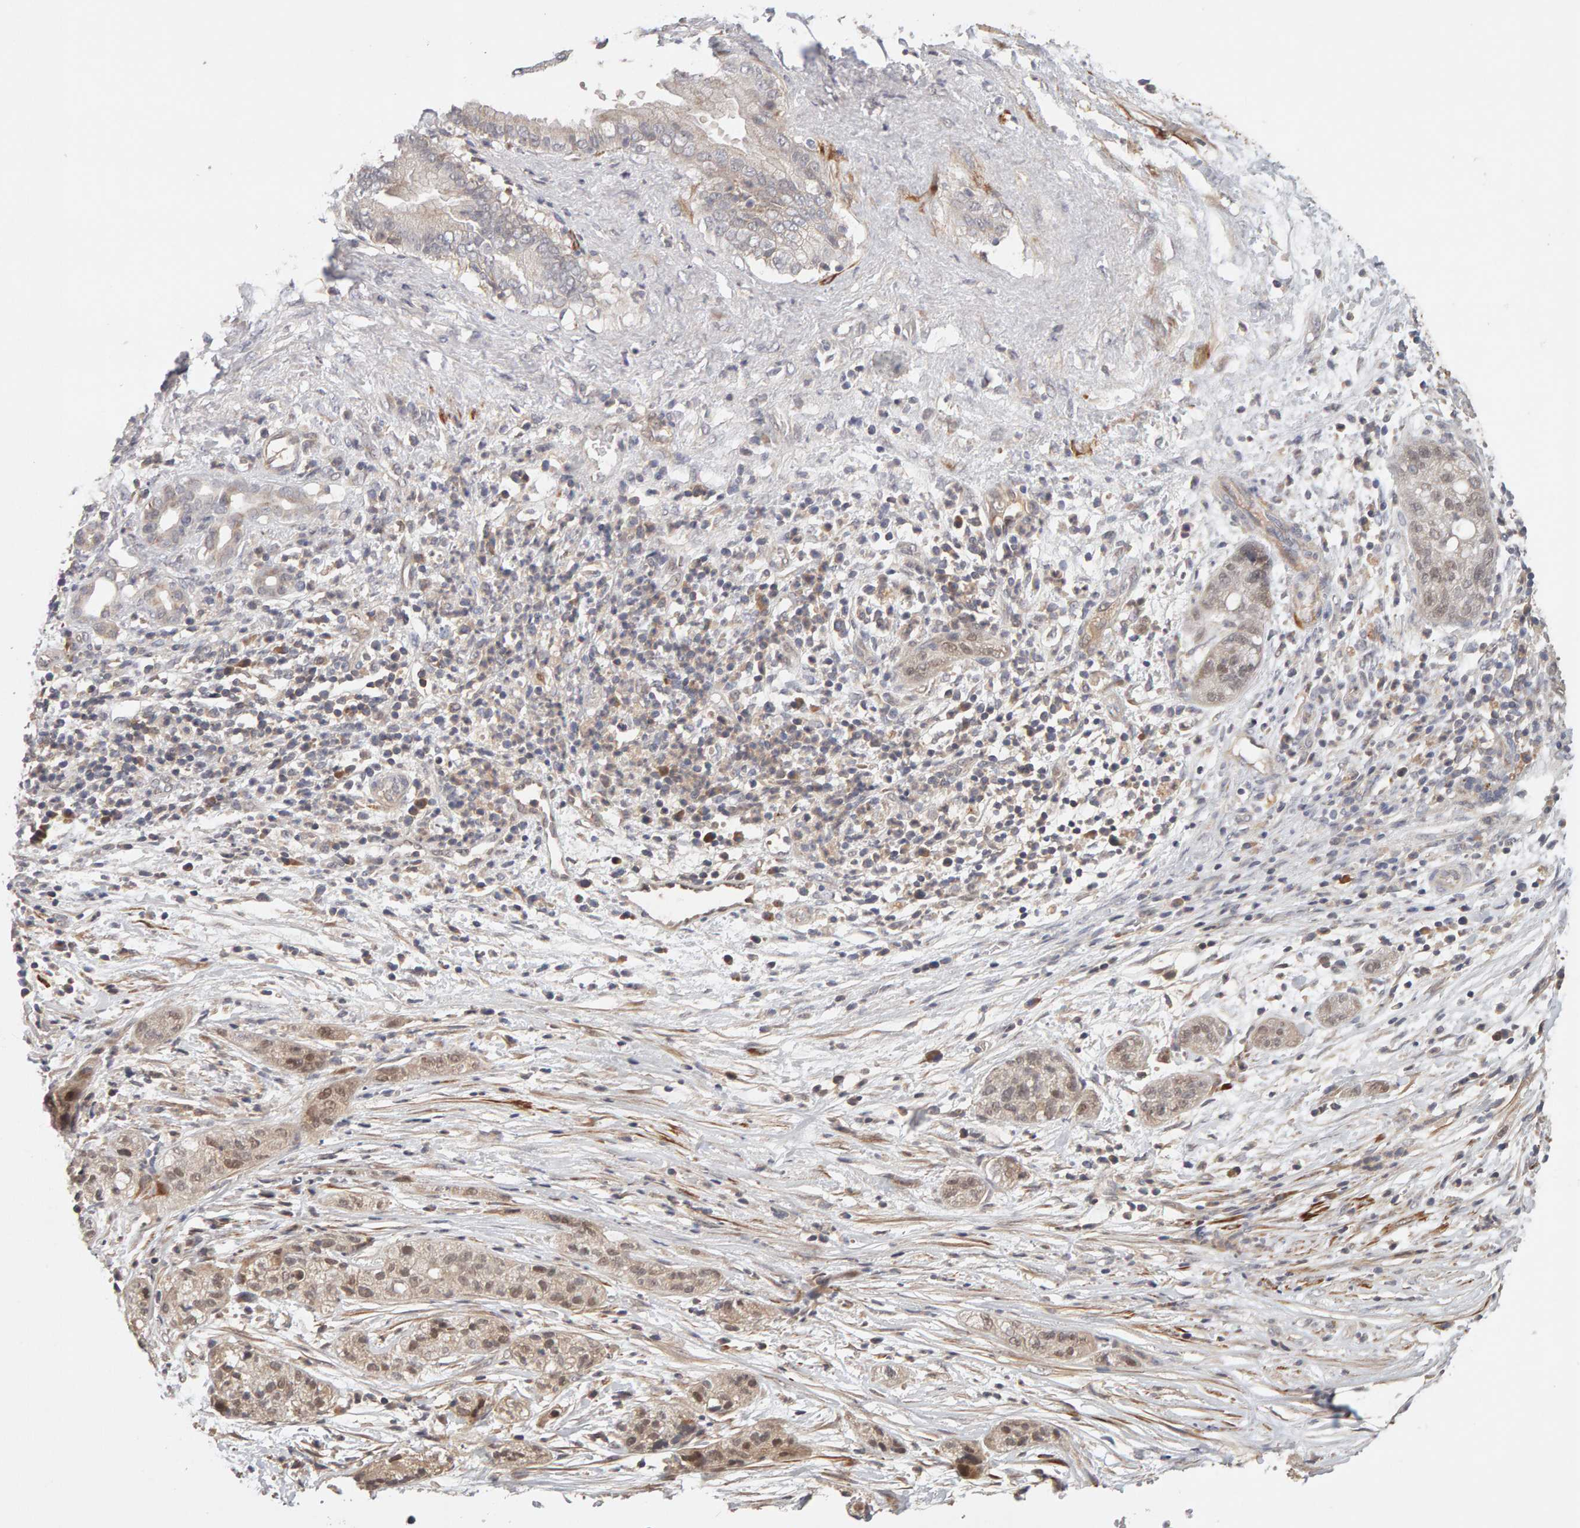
{"staining": {"intensity": "weak", "quantity": ">75%", "location": "cytoplasmic/membranous,nuclear"}, "tissue": "pancreatic cancer", "cell_type": "Tumor cells", "image_type": "cancer", "snomed": [{"axis": "morphology", "description": "Adenocarcinoma, NOS"}, {"axis": "topography", "description": "Pancreas"}], "caption": "Protein positivity by immunohistochemistry (IHC) reveals weak cytoplasmic/membranous and nuclear positivity in about >75% of tumor cells in adenocarcinoma (pancreatic).", "gene": "NUDCD1", "patient": {"sex": "female", "age": 78}}